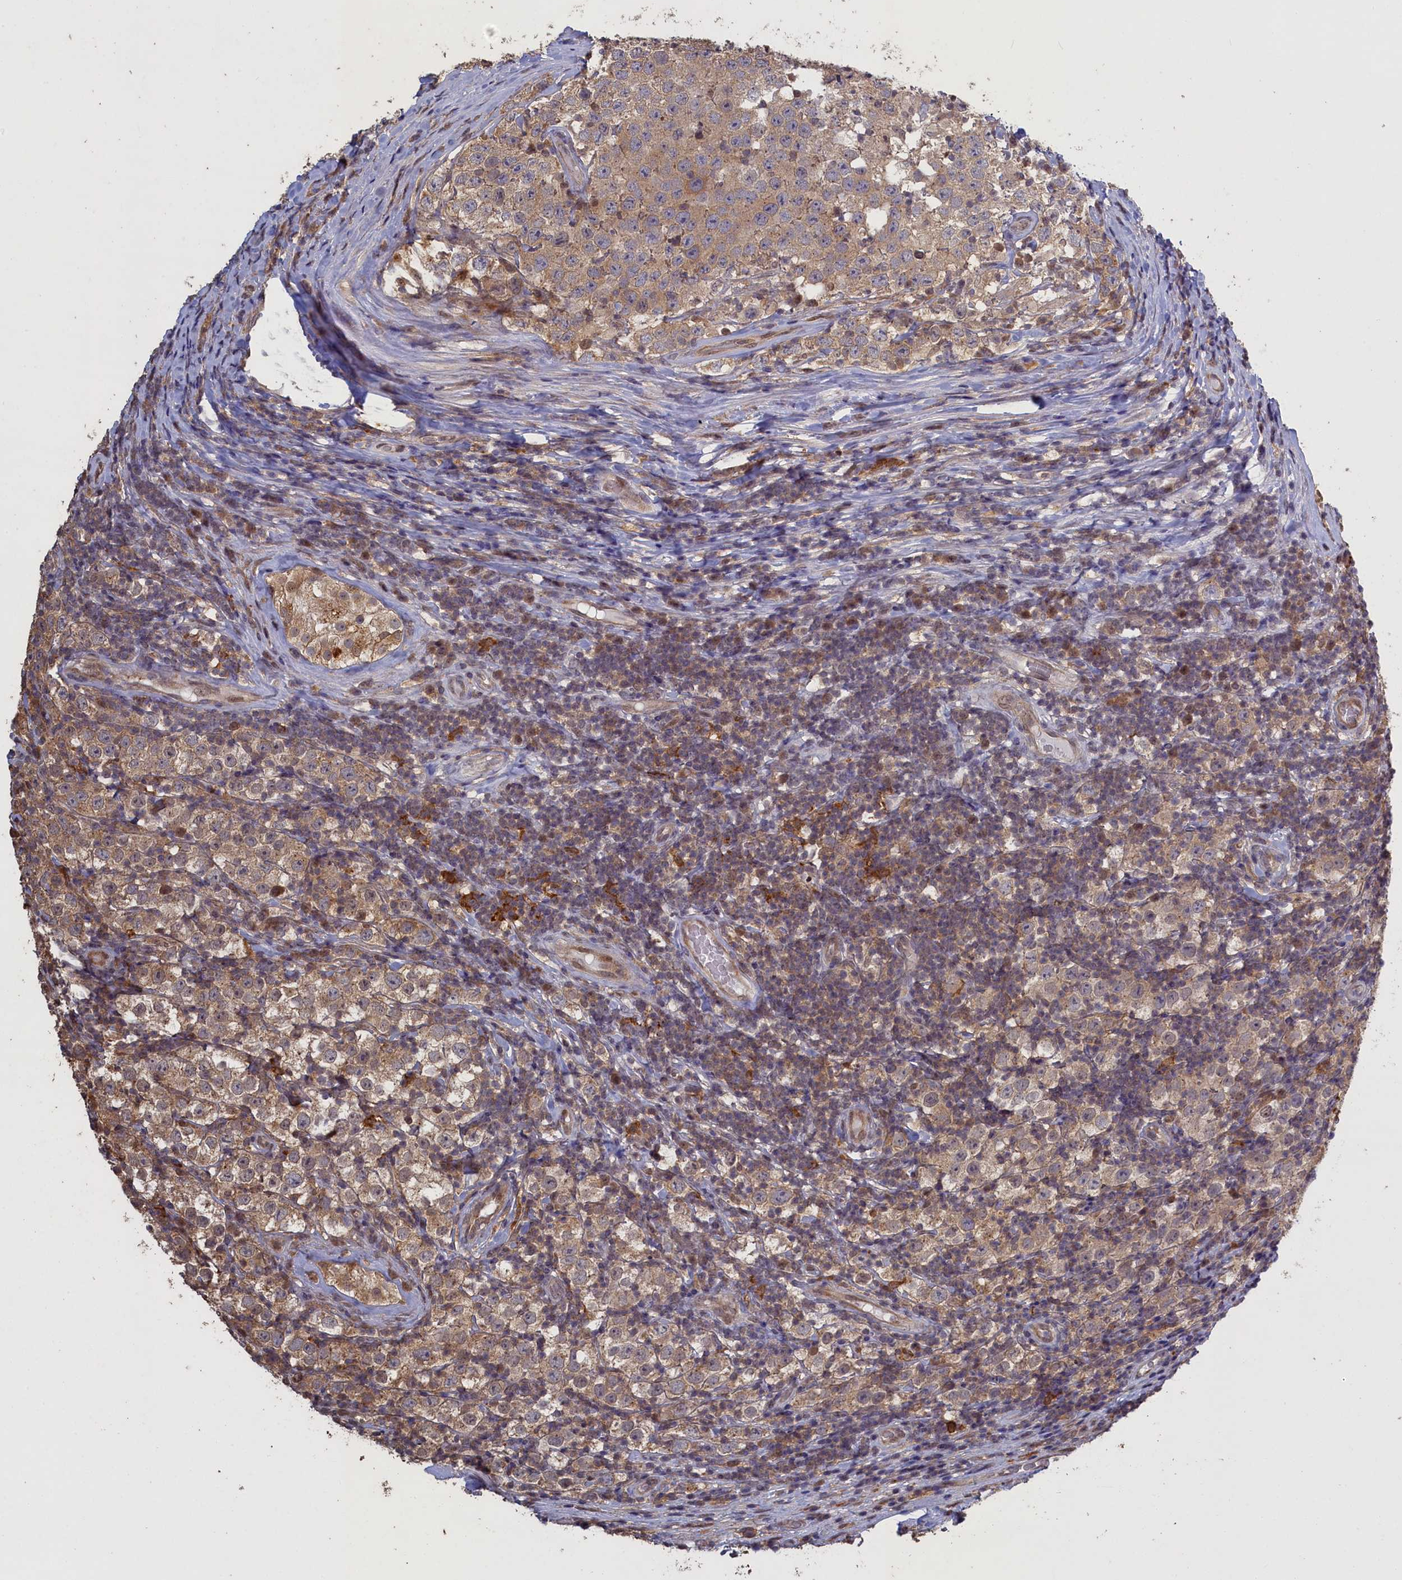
{"staining": {"intensity": "moderate", "quantity": ">75%", "location": "cytoplasmic/membranous"}, "tissue": "testis cancer", "cell_type": "Tumor cells", "image_type": "cancer", "snomed": [{"axis": "morphology", "description": "Normal tissue, NOS"}, {"axis": "morphology", "description": "Urothelial carcinoma, High grade"}, {"axis": "morphology", "description": "Seminoma, NOS"}, {"axis": "morphology", "description": "Carcinoma, Embryonal, NOS"}, {"axis": "topography", "description": "Urinary bladder"}, {"axis": "topography", "description": "Testis"}], "caption": "High-magnification brightfield microscopy of testis seminoma stained with DAB (3,3'-diaminobenzidine) (brown) and counterstained with hematoxylin (blue). tumor cells exhibit moderate cytoplasmic/membranous positivity is seen in approximately>75% of cells.", "gene": "UCHL3", "patient": {"sex": "male", "age": 41}}